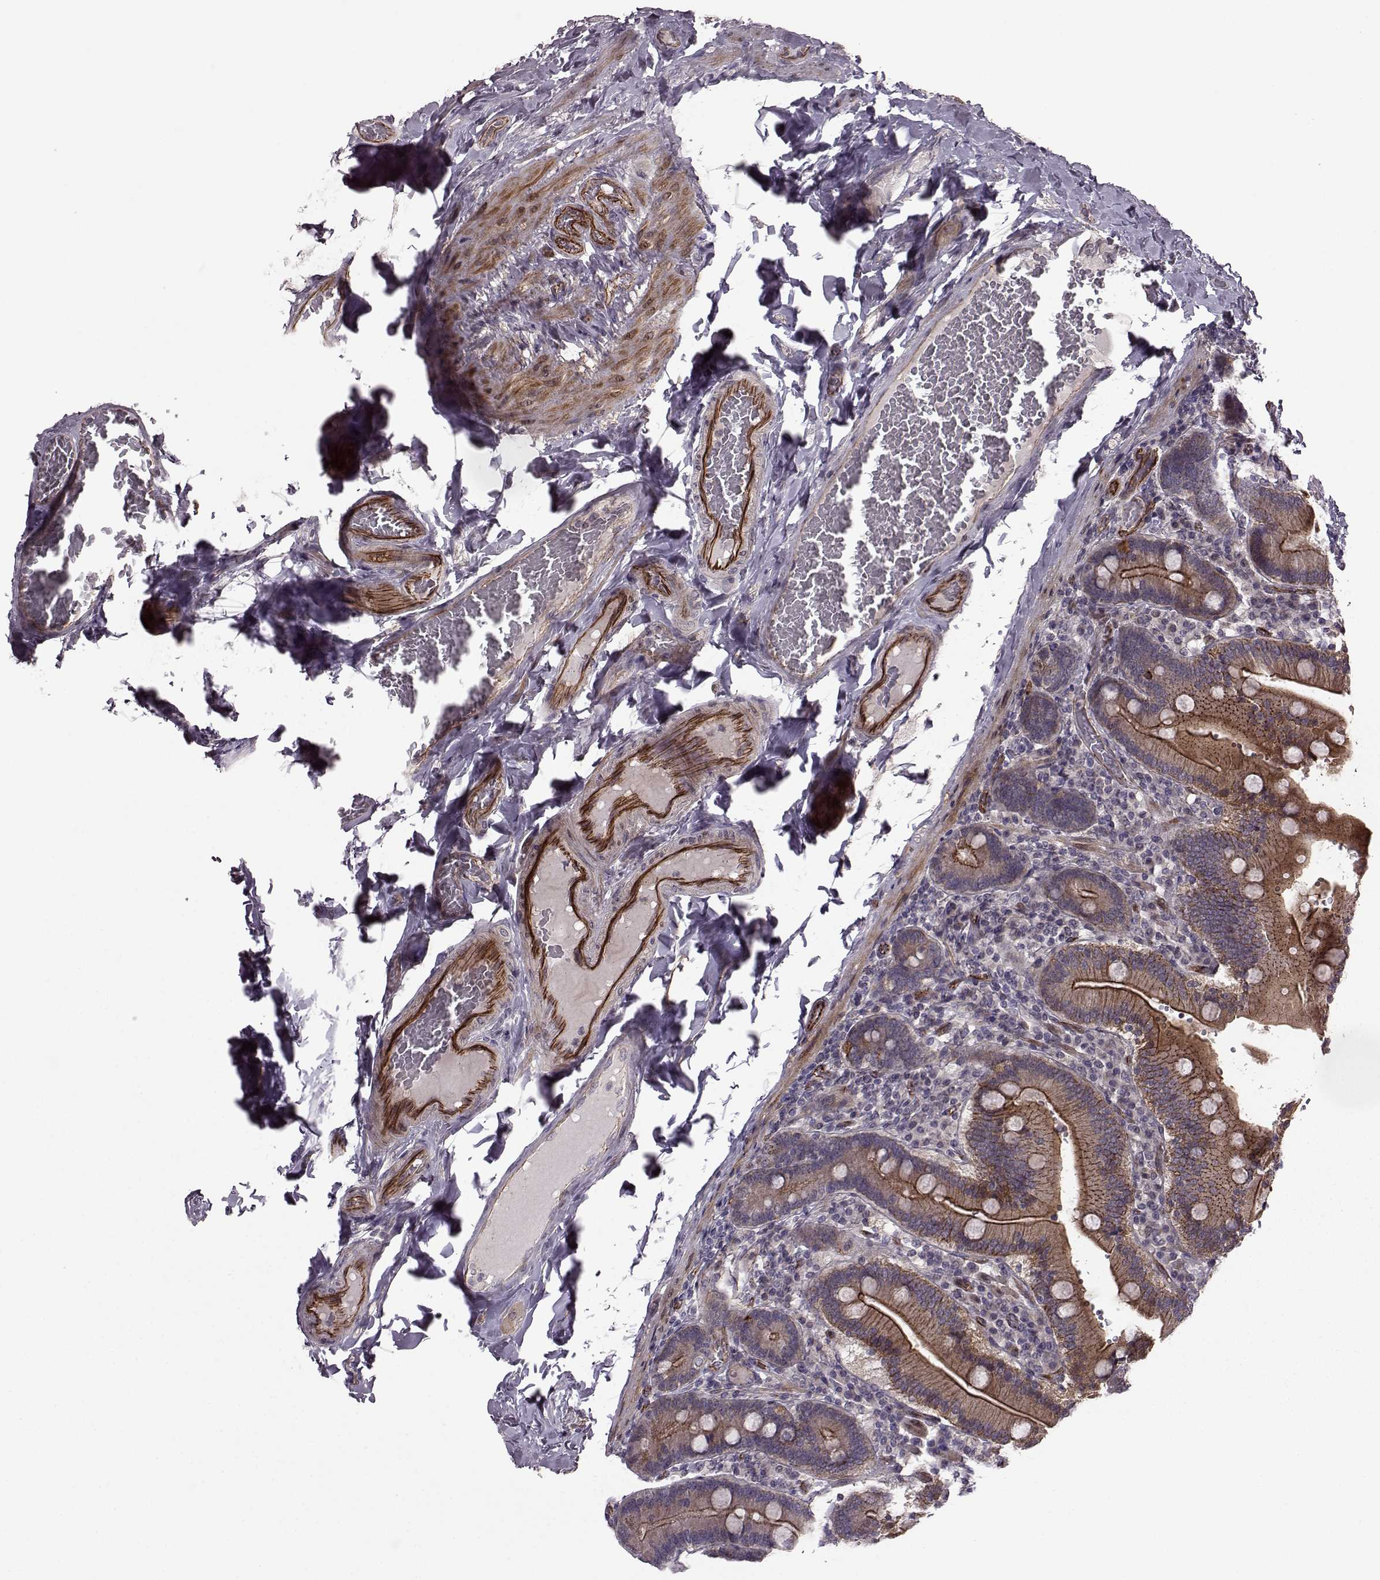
{"staining": {"intensity": "strong", "quantity": ">75%", "location": "cytoplasmic/membranous"}, "tissue": "duodenum", "cell_type": "Glandular cells", "image_type": "normal", "snomed": [{"axis": "morphology", "description": "Normal tissue, NOS"}, {"axis": "topography", "description": "Duodenum"}], "caption": "Human duodenum stained for a protein (brown) displays strong cytoplasmic/membranous positive positivity in about >75% of glandular cells.", "gene": "SYNPO", "patient": {"sex": "female", "age": 62}}